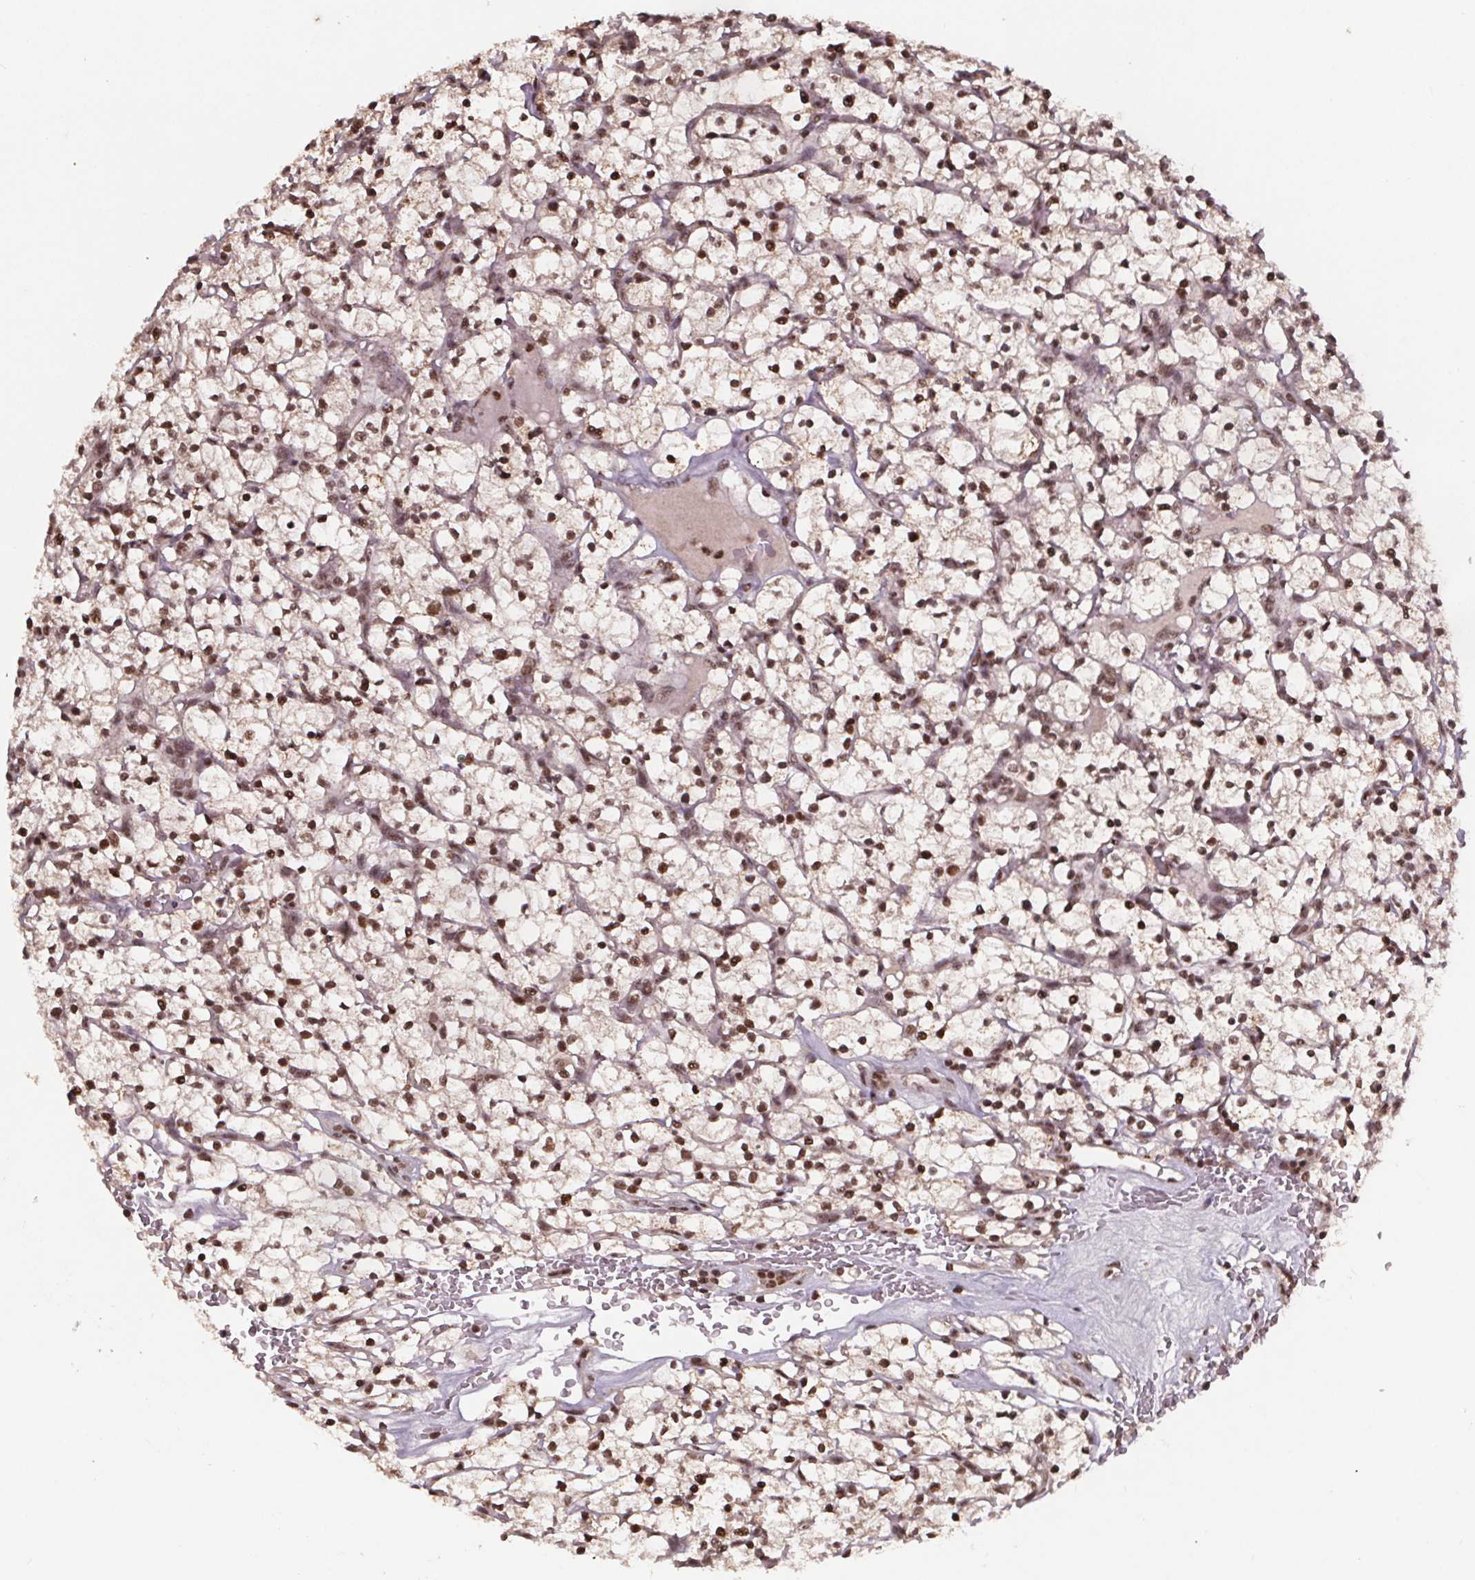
{"staining": {"intensity": "moderate", "quantity": ">75%", "location": "nuclear"}, "tissue": "renal cancer", "cell_type": "Tumor cells", "image_type": "cancer", "snomed": [{"axis": "morphology", "description": "Adenocarcinoma, NOS"}, {"axis": "topography", "description": "Kidney"}], "caption": "Moderate nuclear staining for a protein is seen in about >75% of tumor cells of renal cancer (adenocarcinoma) using immunohistochemistry (IHC).", "gene": "JARID2", "patient": {"sex": "female", "age": 64}}